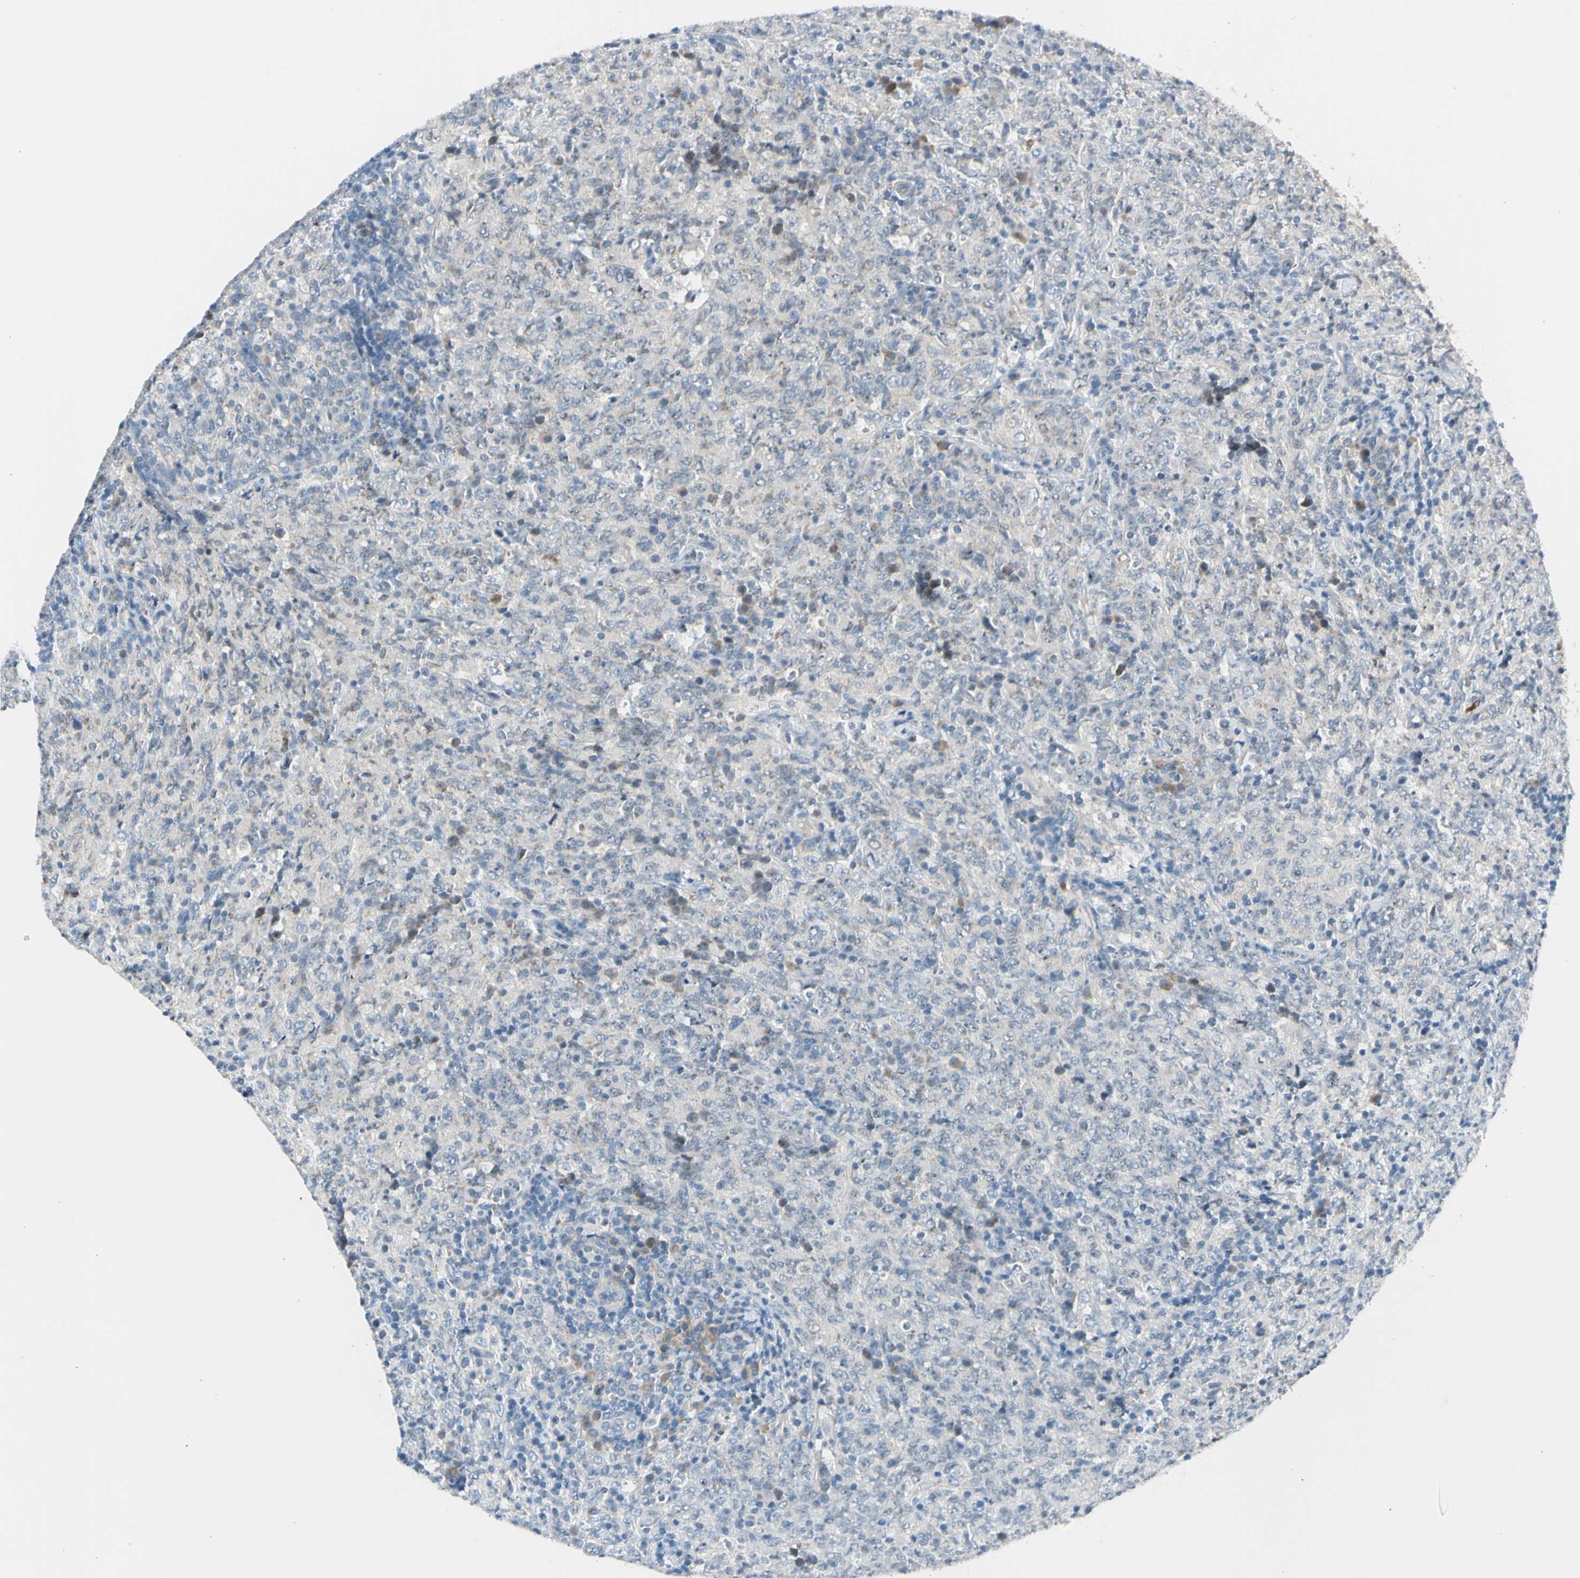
{"staining": {"intensity": "negative", "quantity": "none", "location": "none"}, "tissue": "lymphoma", "cell_type": "Tumor cells", "image_type": "cancer", "snomed": [{"axis": "morphology", "description": "Malignant lymphoma, non-Hodgkin's type, High grade"}, {"axis": "topography", "description": "Tonsil"}], "caption": "DAB immunohistochemical staining of human lymphoma shows no significant staining in tumor cells.", "gene": "NPHP3", "patient": {"sex": "female", "age": 36}}